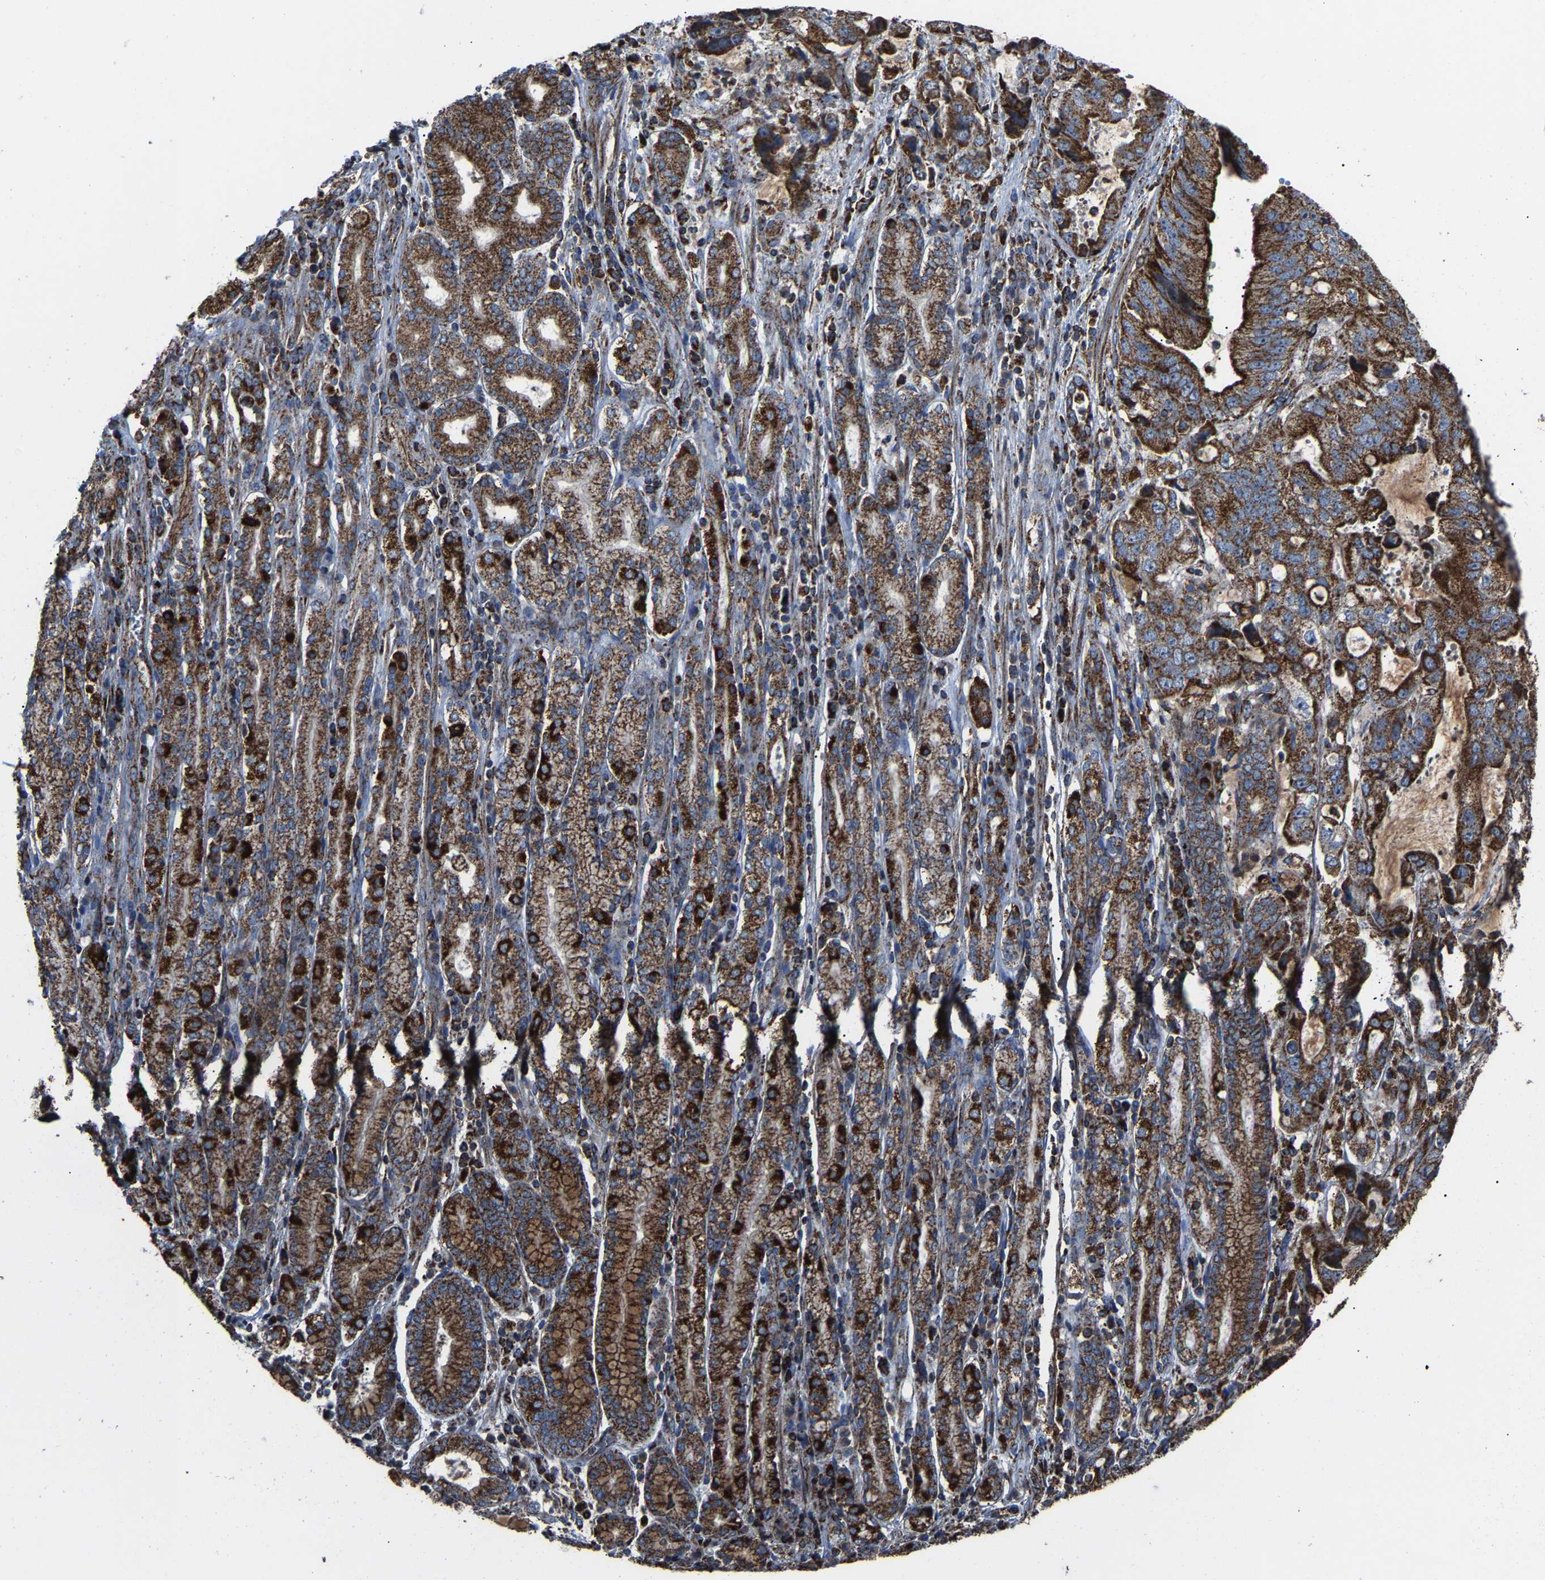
{"staining": {"intensity": "strong", "quantity": ">75%", "location": "cytoplasmic/membranous"}, "tissue": "stomach cancer", "cell_type": "Tumor cells", "image_type": "cancer", "snomed": [{"axis": "morphology", "description": "Normal tissue, NOS"}, {"axis": "morphology", "description": "Adenocarcinoma, NOS"}, {"axis": "topography", "description": "Stomach"}], "caption": "A high amount of strong cytoplasmic/membranous staining is present in about >75% of tumor cells in stomach cancer (adenocarcinoma) tissue.", "gene": "NDUFV3", "patient": {"sex": "male", "age": 62}}